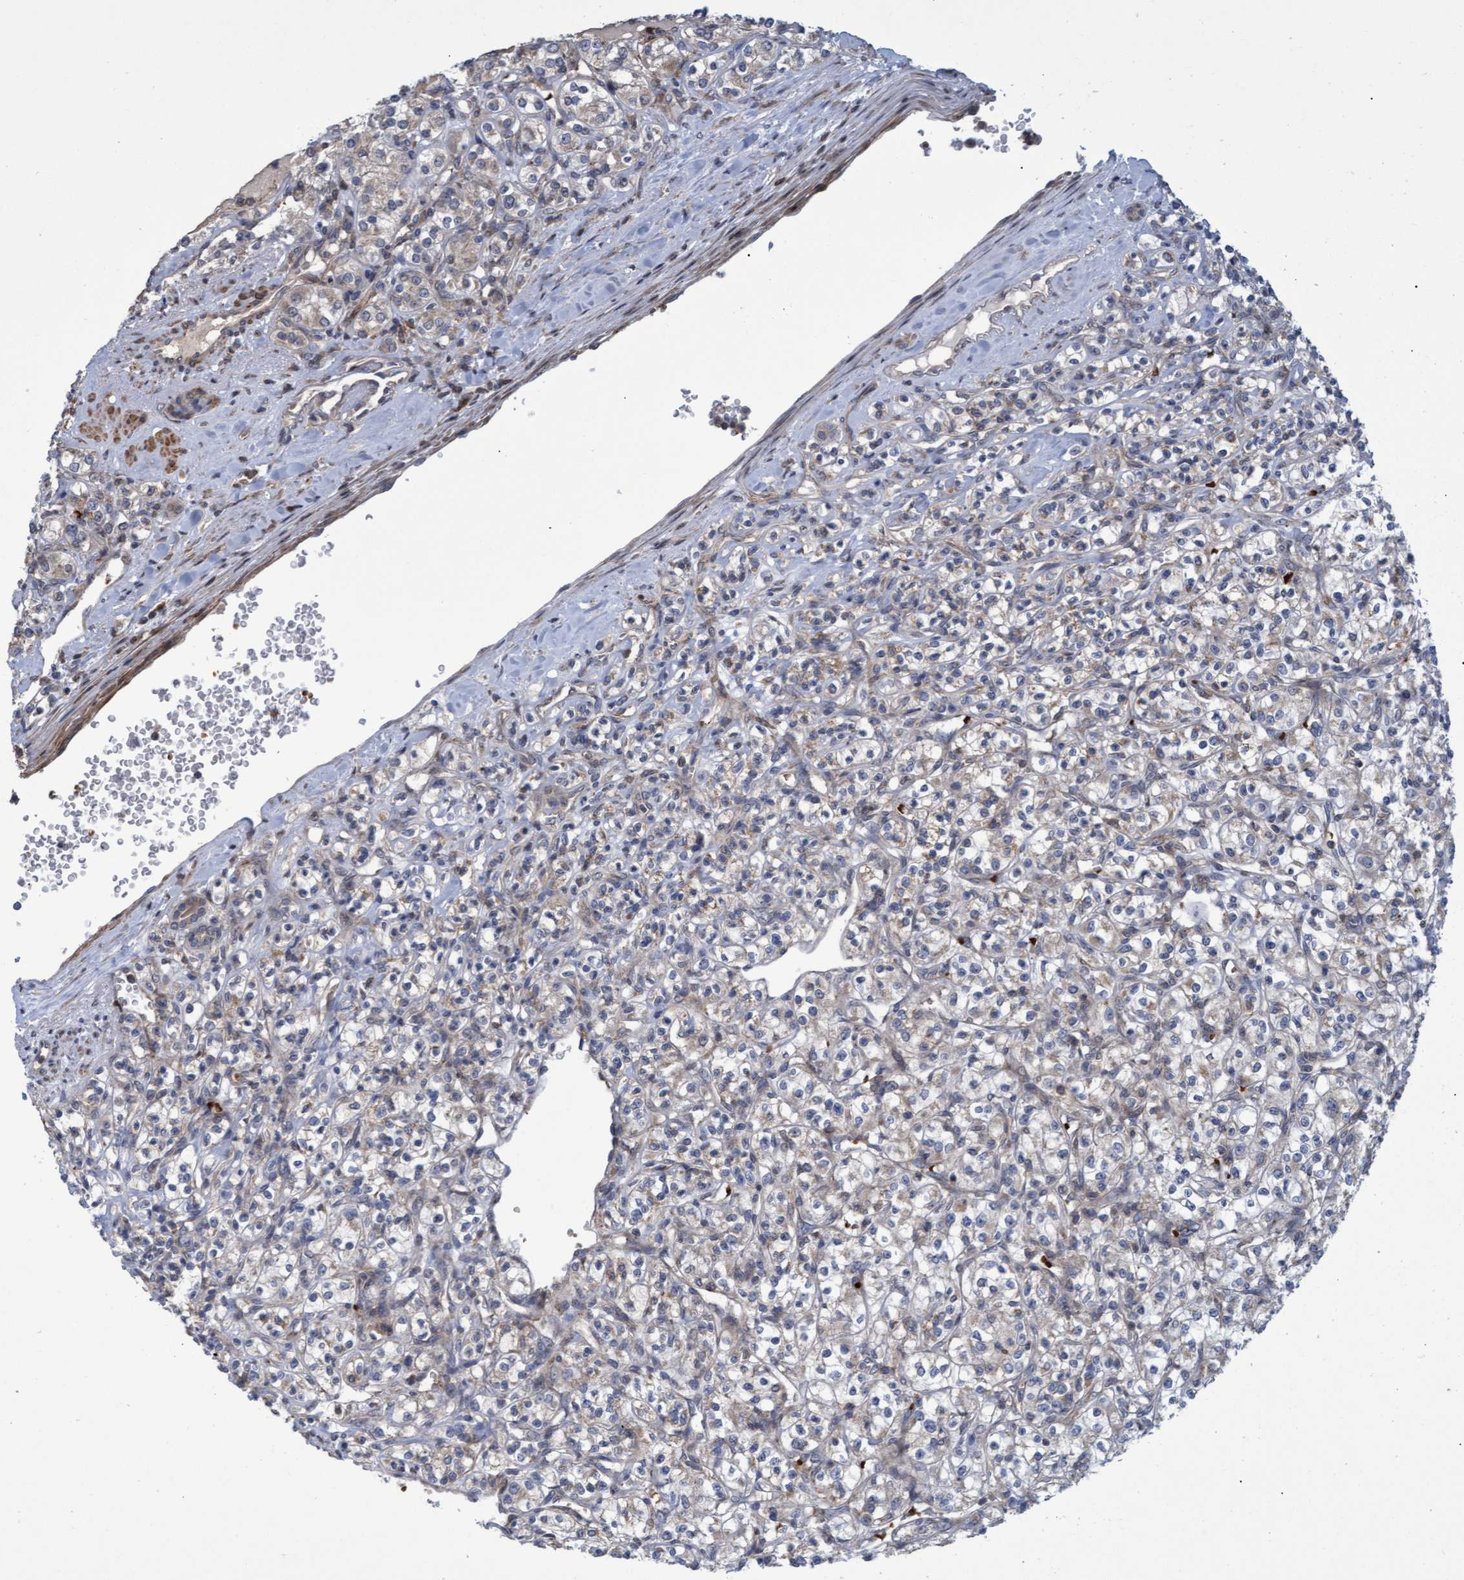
{"staining": {"intensity": "negative", "quantity": "none", "location": "none"}, "tissue": "renal cancer", "cell_type": "Tumor cells", "image_type": "cancer", "snomed": [{"axis": "morphology", "description": "Adenocarcinoma, NOS"}, {"axis": "topography", "description": "Kidney"}], "caption": "Tumor cells are negative for brown protein staining in renal adenocarcinoma.", "gene": "NAA15", "patient": {"sex": "male", "age": 77}}